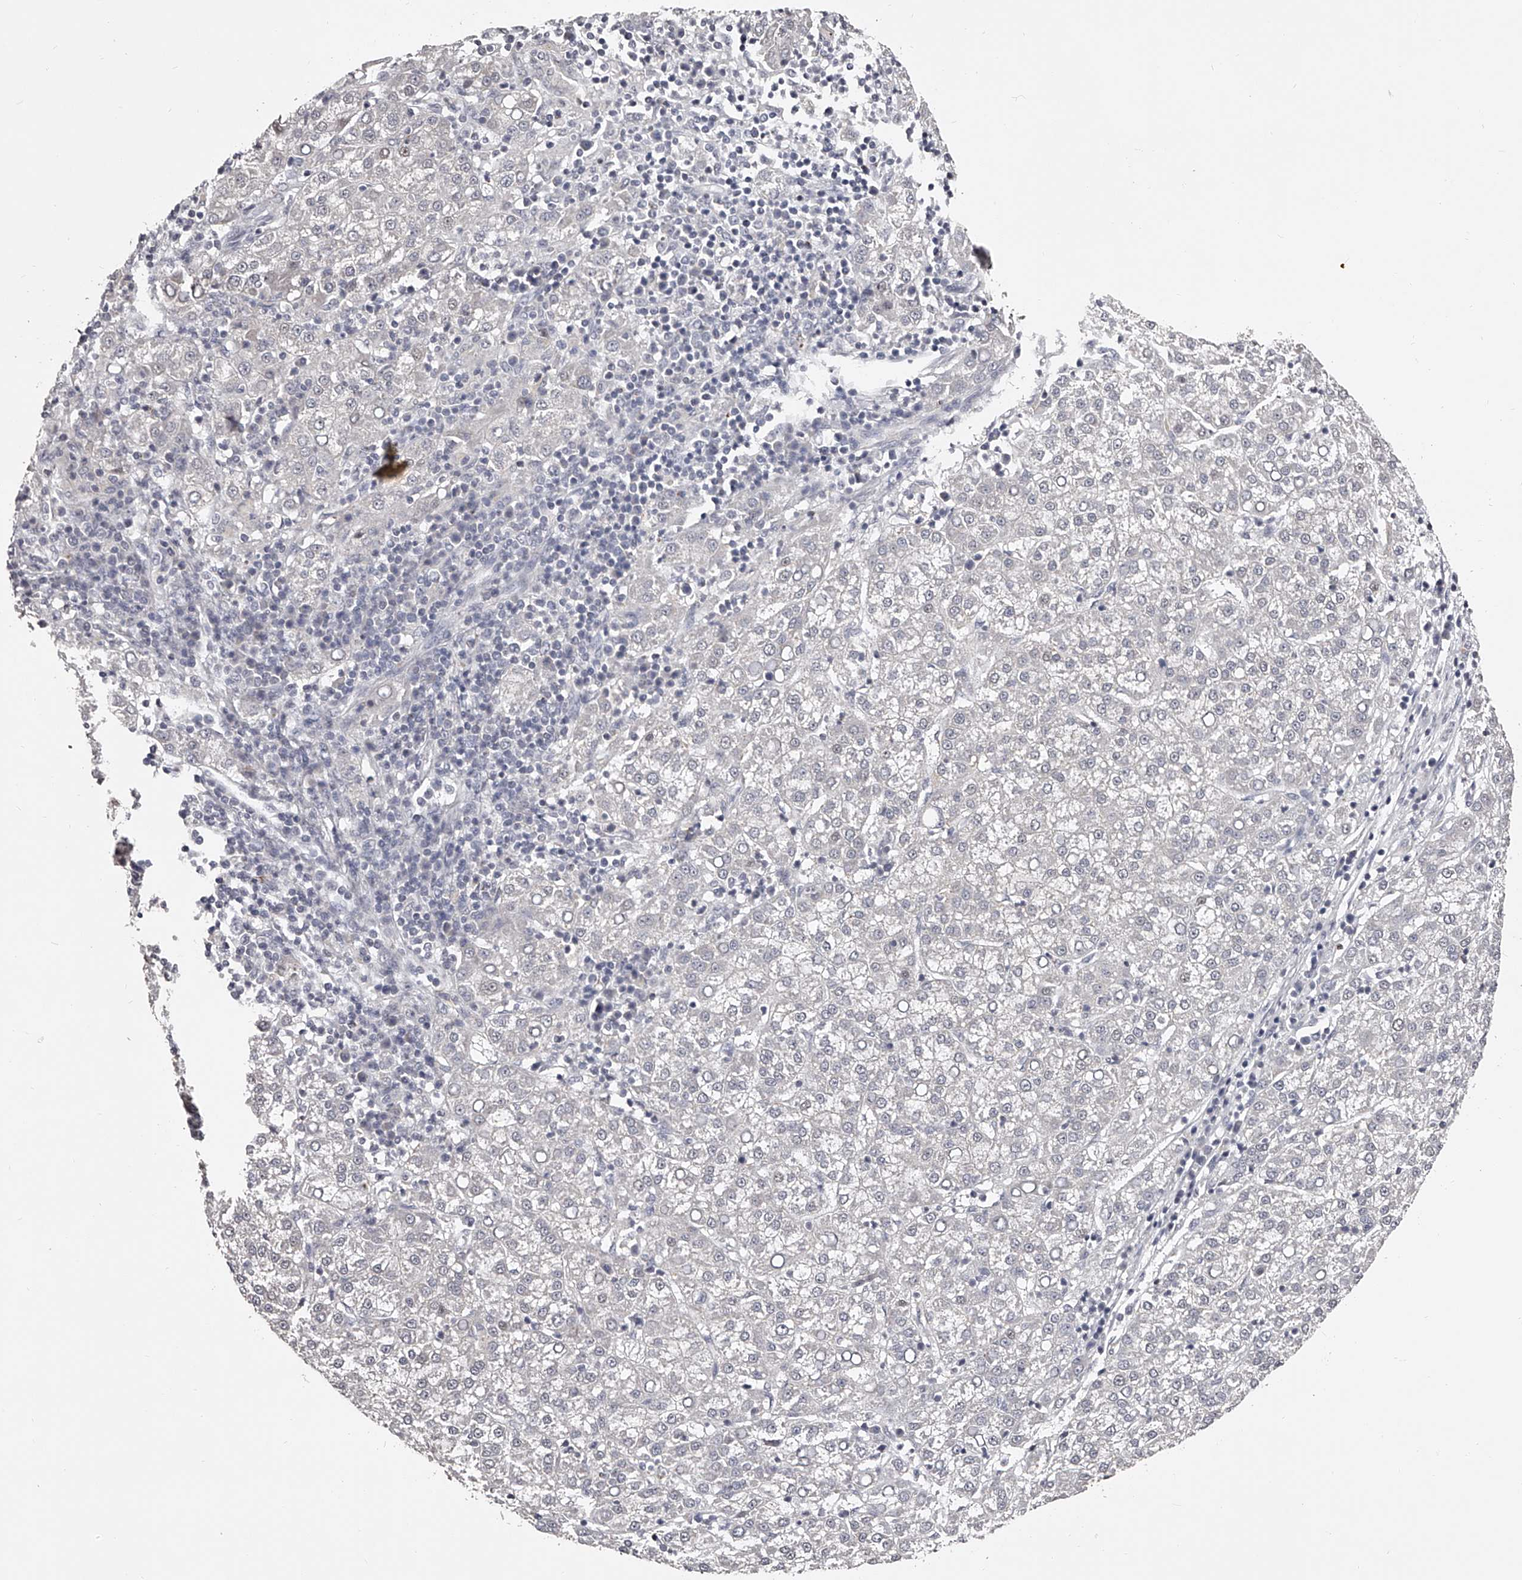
{"staining": {"intensity": "negative", "quantity": "none", "location": "none"}, "tissue": "liver cancer", "cell_type": "Tumor cells", "image_type": "cancer", "snomed": [{"axis": "morphology", "description": "Carcinoma, Hepatocellular, NOS"}, {"axis": "topography", "description": "Liver"}], "caption": "There is no significant positivity in tumor cells of liver cancer (hepatocellular carcinoma). (DAB immunohistochemistry with hematoxylin counter stain).", "gene": "NT5DC1", "patient": {"sex": "female", "age": 58}}